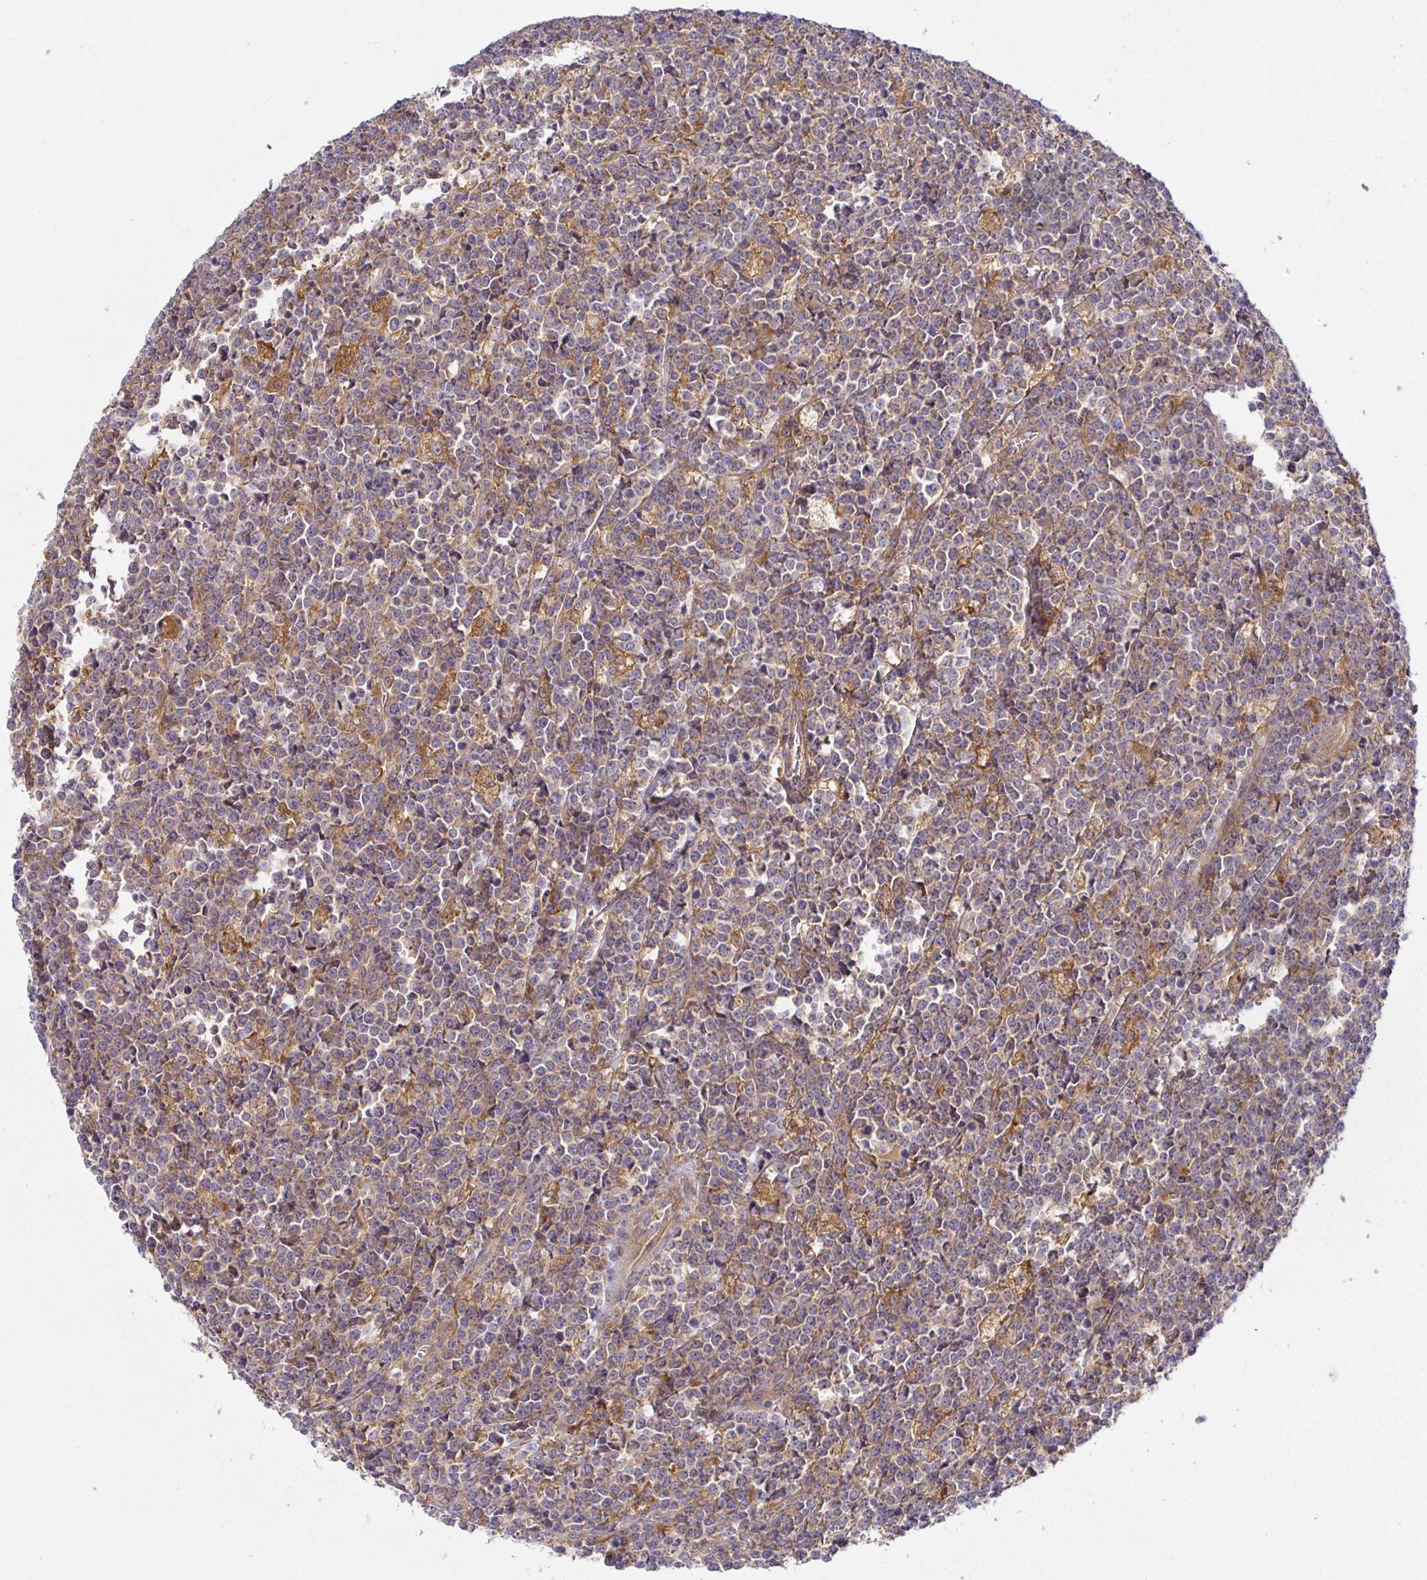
{"staining": {"intensity": "moderate", "quantity": ">75%", "location": "cytoplasmic/membranous"}, "tissue": "lymphoma", "cell_type": "Tumor cells", "image_type": "cancer", "snomed": [{"axis": "morphology", "description": "Malignant lymphoma, non-Hodgkin's type, High grade"}, {"axis": "topography", "description": "Small intestine"}], "caption": "Immunohistochemical staining of human malignant lymphoma, non-Hodgkin's type (high-grade) demonstrates medium levels of moderate cytoplasmic/membranous protein staining in about >75% of tumor cells. (DAB IHC with brightfield microscopy, high magnification).", "gene": "SNX8", "patient": {"sex": "female", "age": 56}}